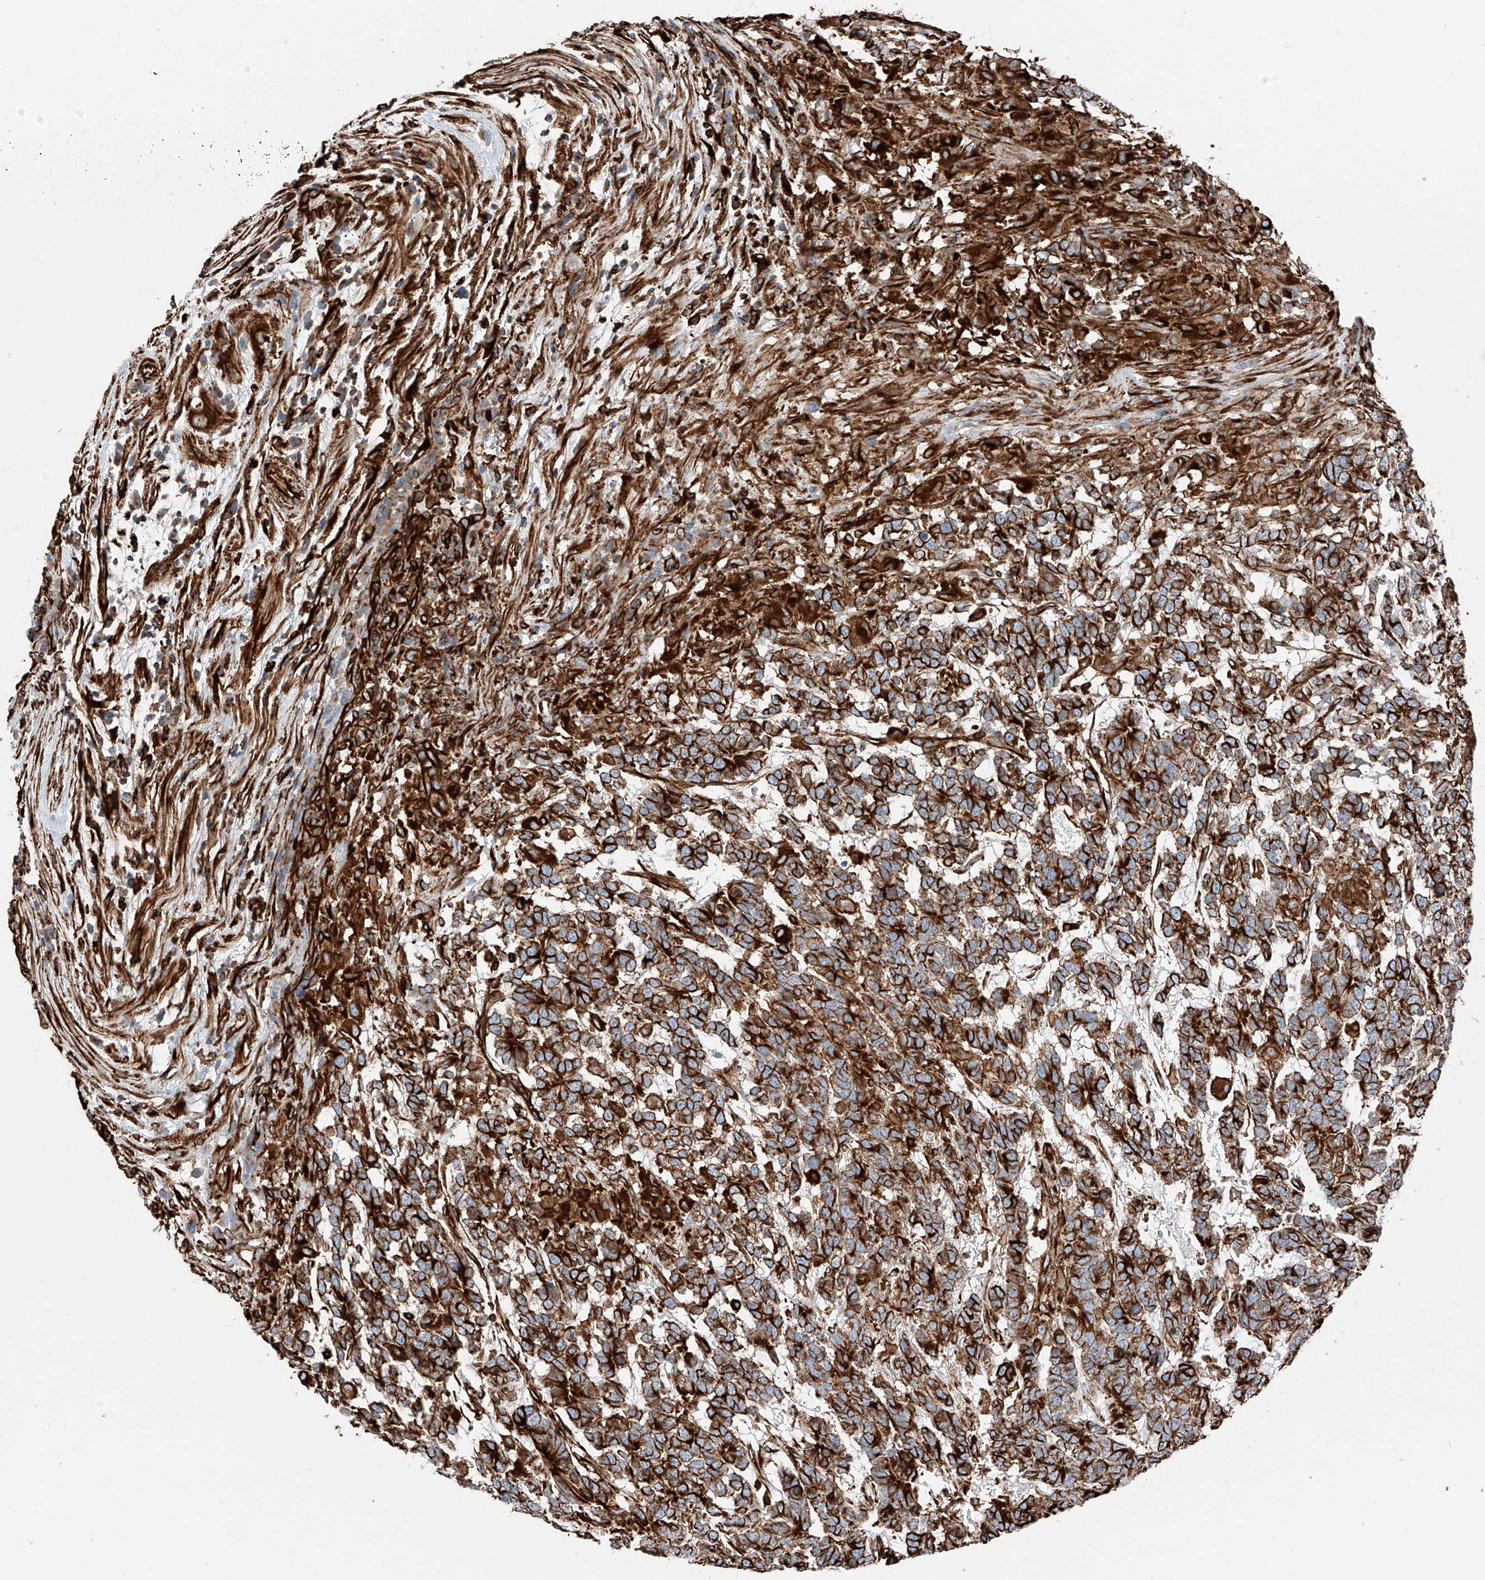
{"staining": {"intensity": "strong", "quantity": ">75%", "location": "cytoplasmic/membranous"}, "tissue": "testis cancer", "cell_type": "Tumor cells", "image_type": "cancer", "snomed": [{"axis": "morphology", "description": "Carcinoma, Embryonal, NOS"}, {"axis": "topography", "description": "Testis"}], "caption": "IHC photomicrograph of testis cancer stained for a protein (brown), which displays high levels of strong cytoplasmic/membranous expression in about >75% of tumor cells.", "gene": "ZNF804A", "patient": {"sex": "male", "age": 26}}